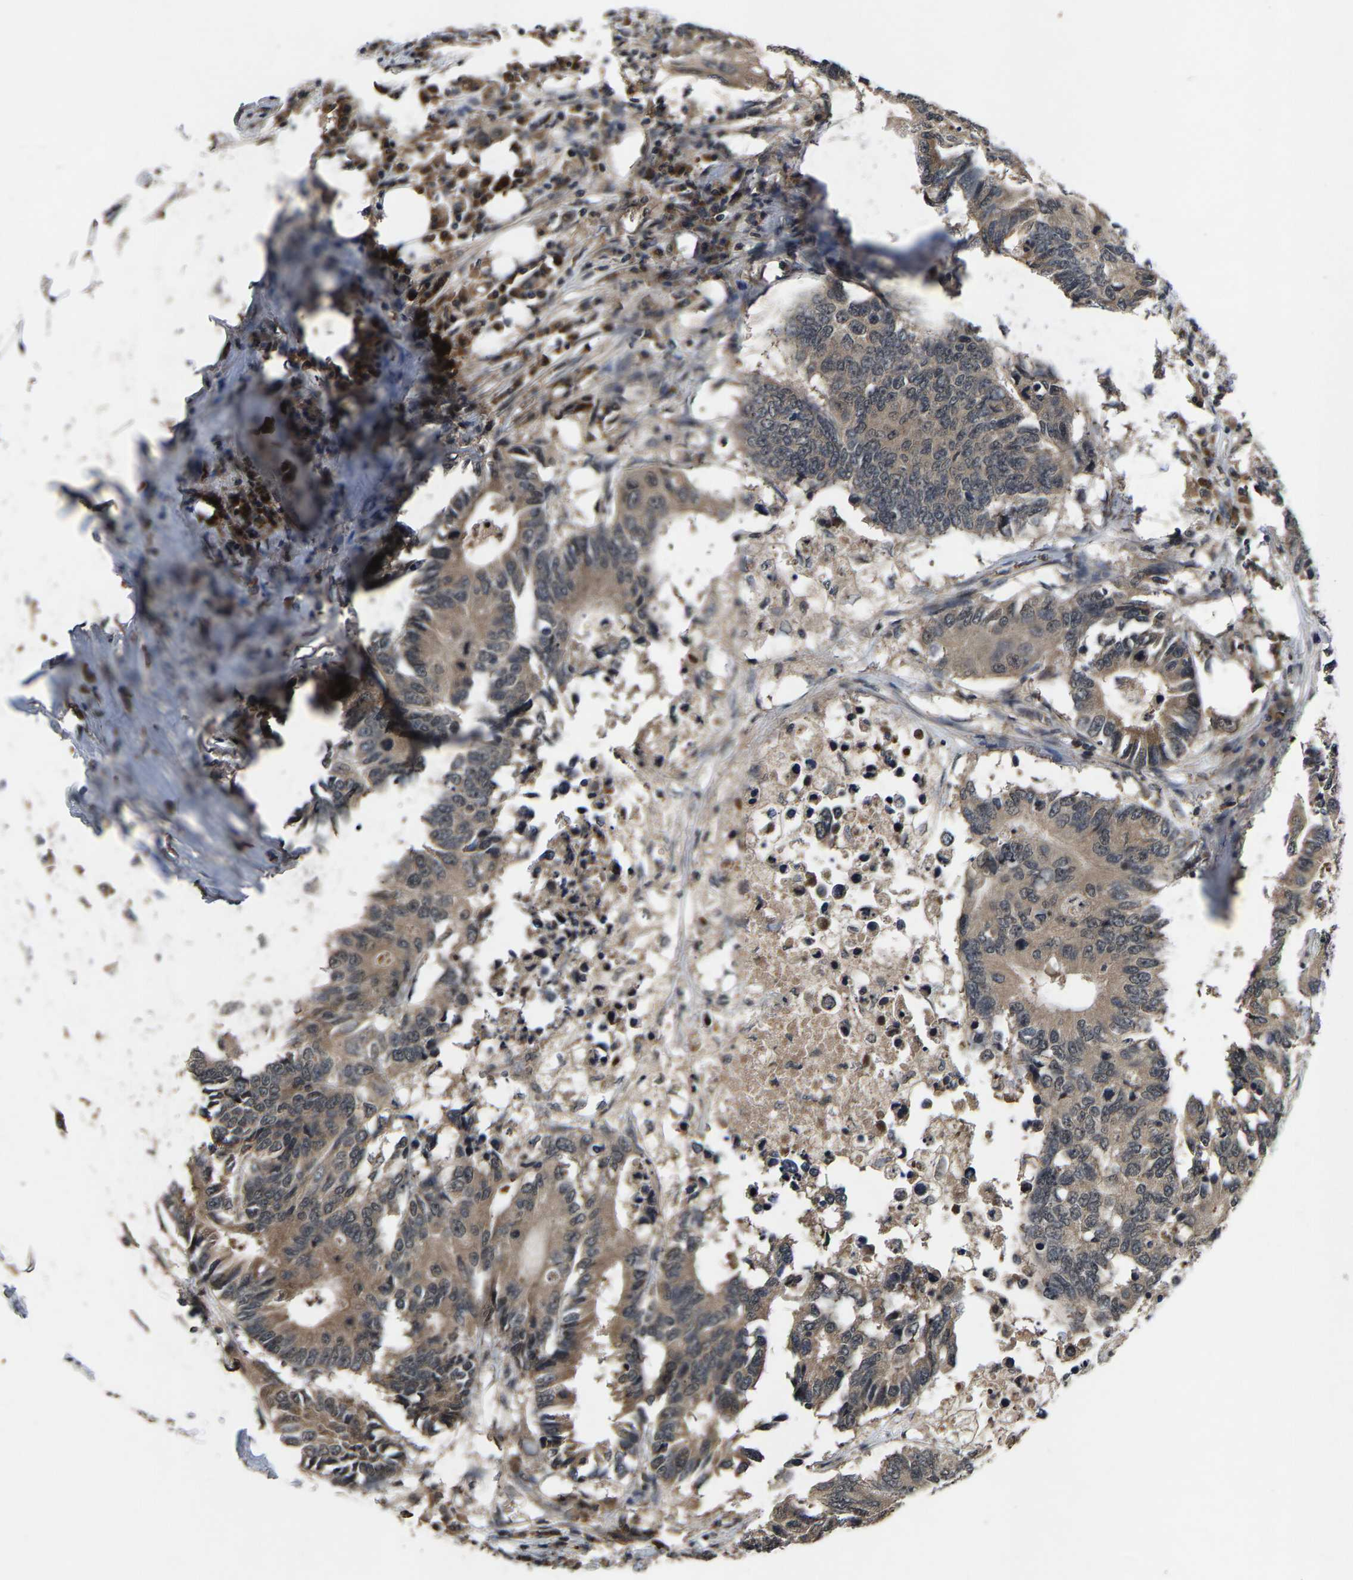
{"staining": {"intensity": "weak", "quantity": ">75%", "location": "cytoplasmic/membranous"}, "tissue": "colorectal cancer", "cell_type": "Tumor cells", "image_type": "cancer", "snomed": [{"axis": "morphology", "description": "Adenocarcinoma, NOS"}, {"axis": "topography", "description": "Colon"}], "caption": "Adenocarcinoma (colorectal) was stained to show a protein in brown. There is low levels of weak cytoplasmic/membranous expression in approximately >75% of tumor cells. (DAB IHC, brown staining for protein, blue staining for nuclei).", "gene": "HUWE1", "patient": {"sex": "male", "age": 71}}